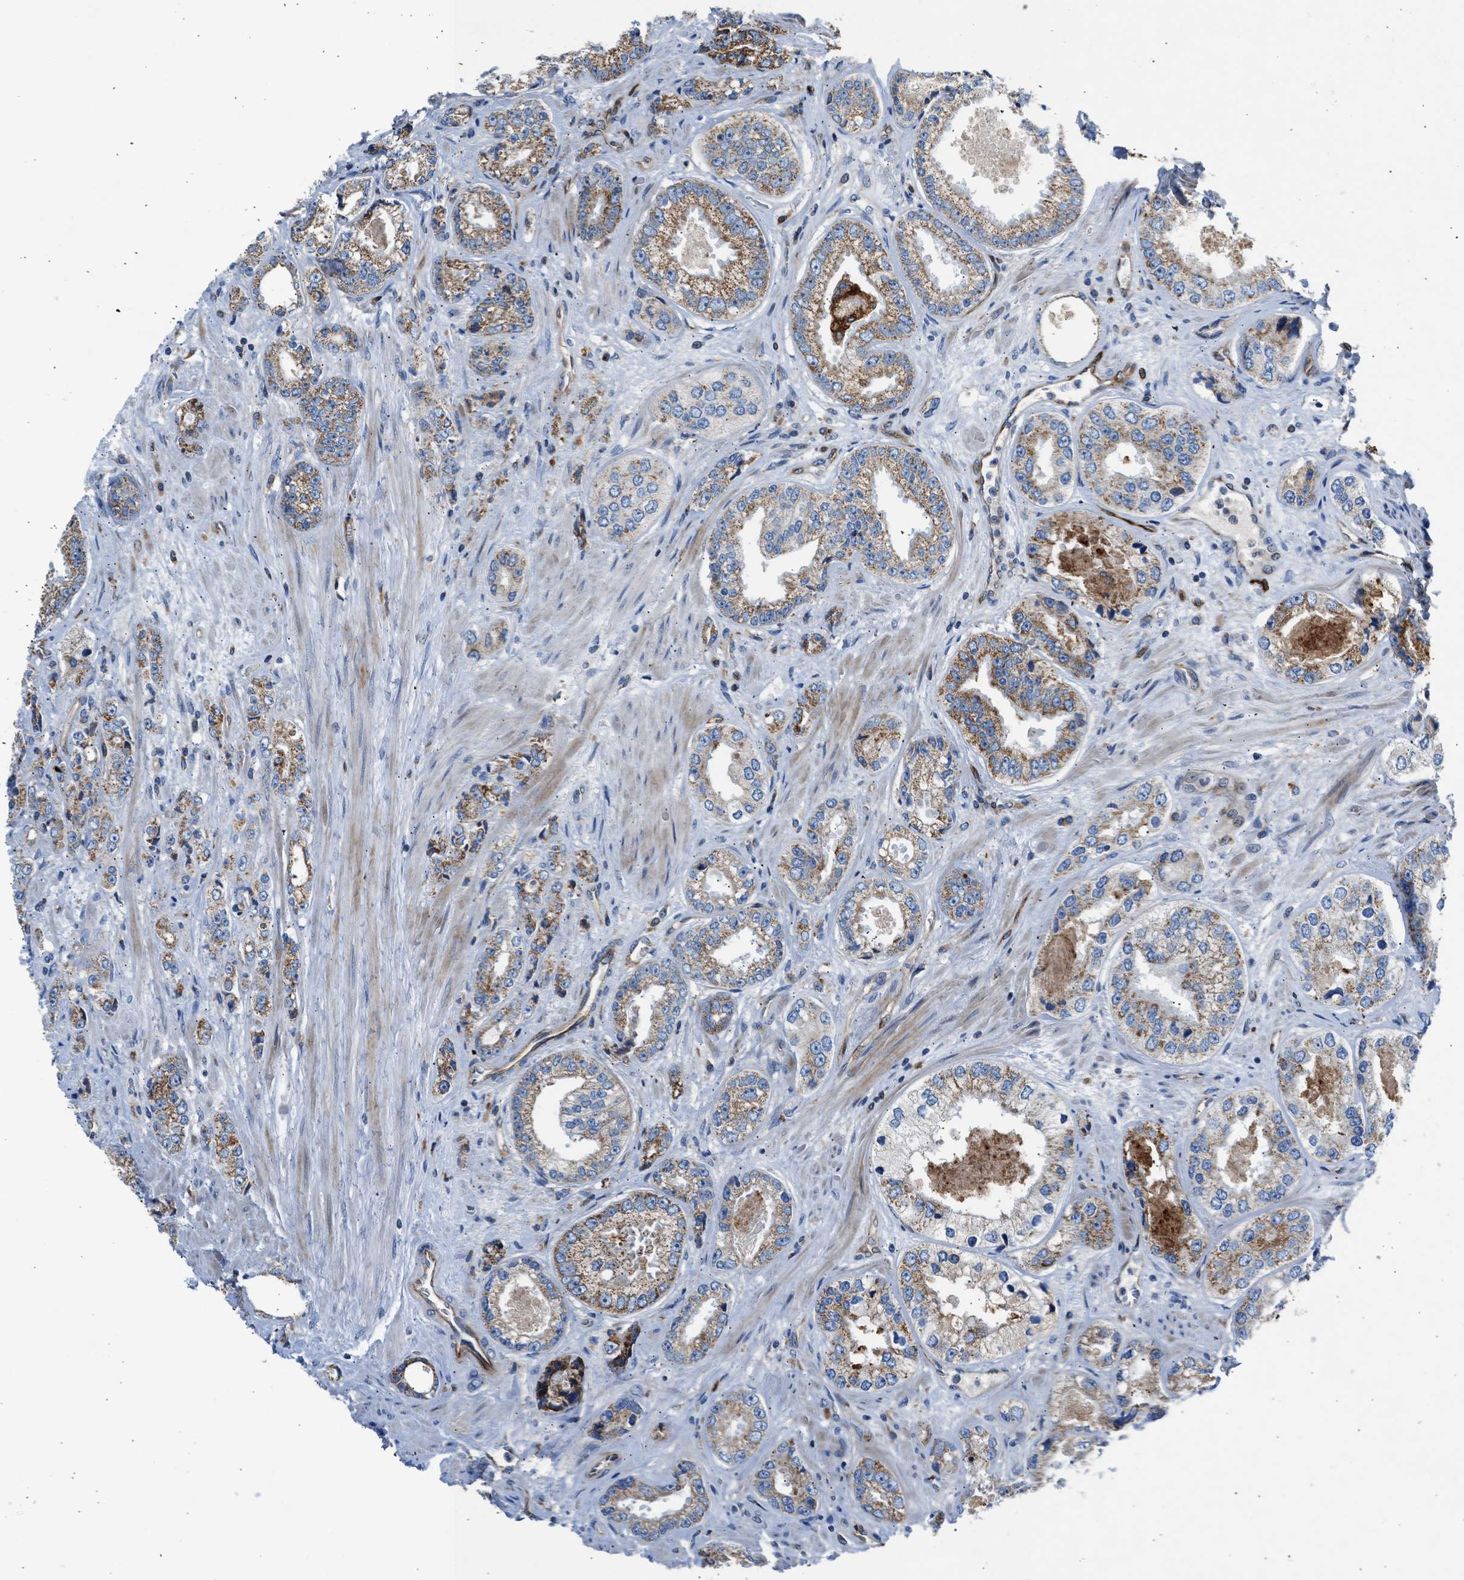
{"staining": {"intensity": "moderate", "quantity": ">75%", "location": "cytoplasmic/membranous"}, "tissue": "prostate cancer", "cell_type": "Tumor cells", "image_type": "cancer", "snomed": [{"axis": "morphology", "description": "Adenocarcinoma, High grade"}, {"axis": "topography", "description": "Prostate"}], "caption": "High-magnification brightfield microscopy of prostate cancer stained with DAB (brown) and counterstained with hematoxylin (blue). tumor cells exhibit moderate cytoplasmic/membranous expression is seen in approximately>75% of cells.", "gene": "ULK4", "patient": {"sex": "male", "age": 61}}